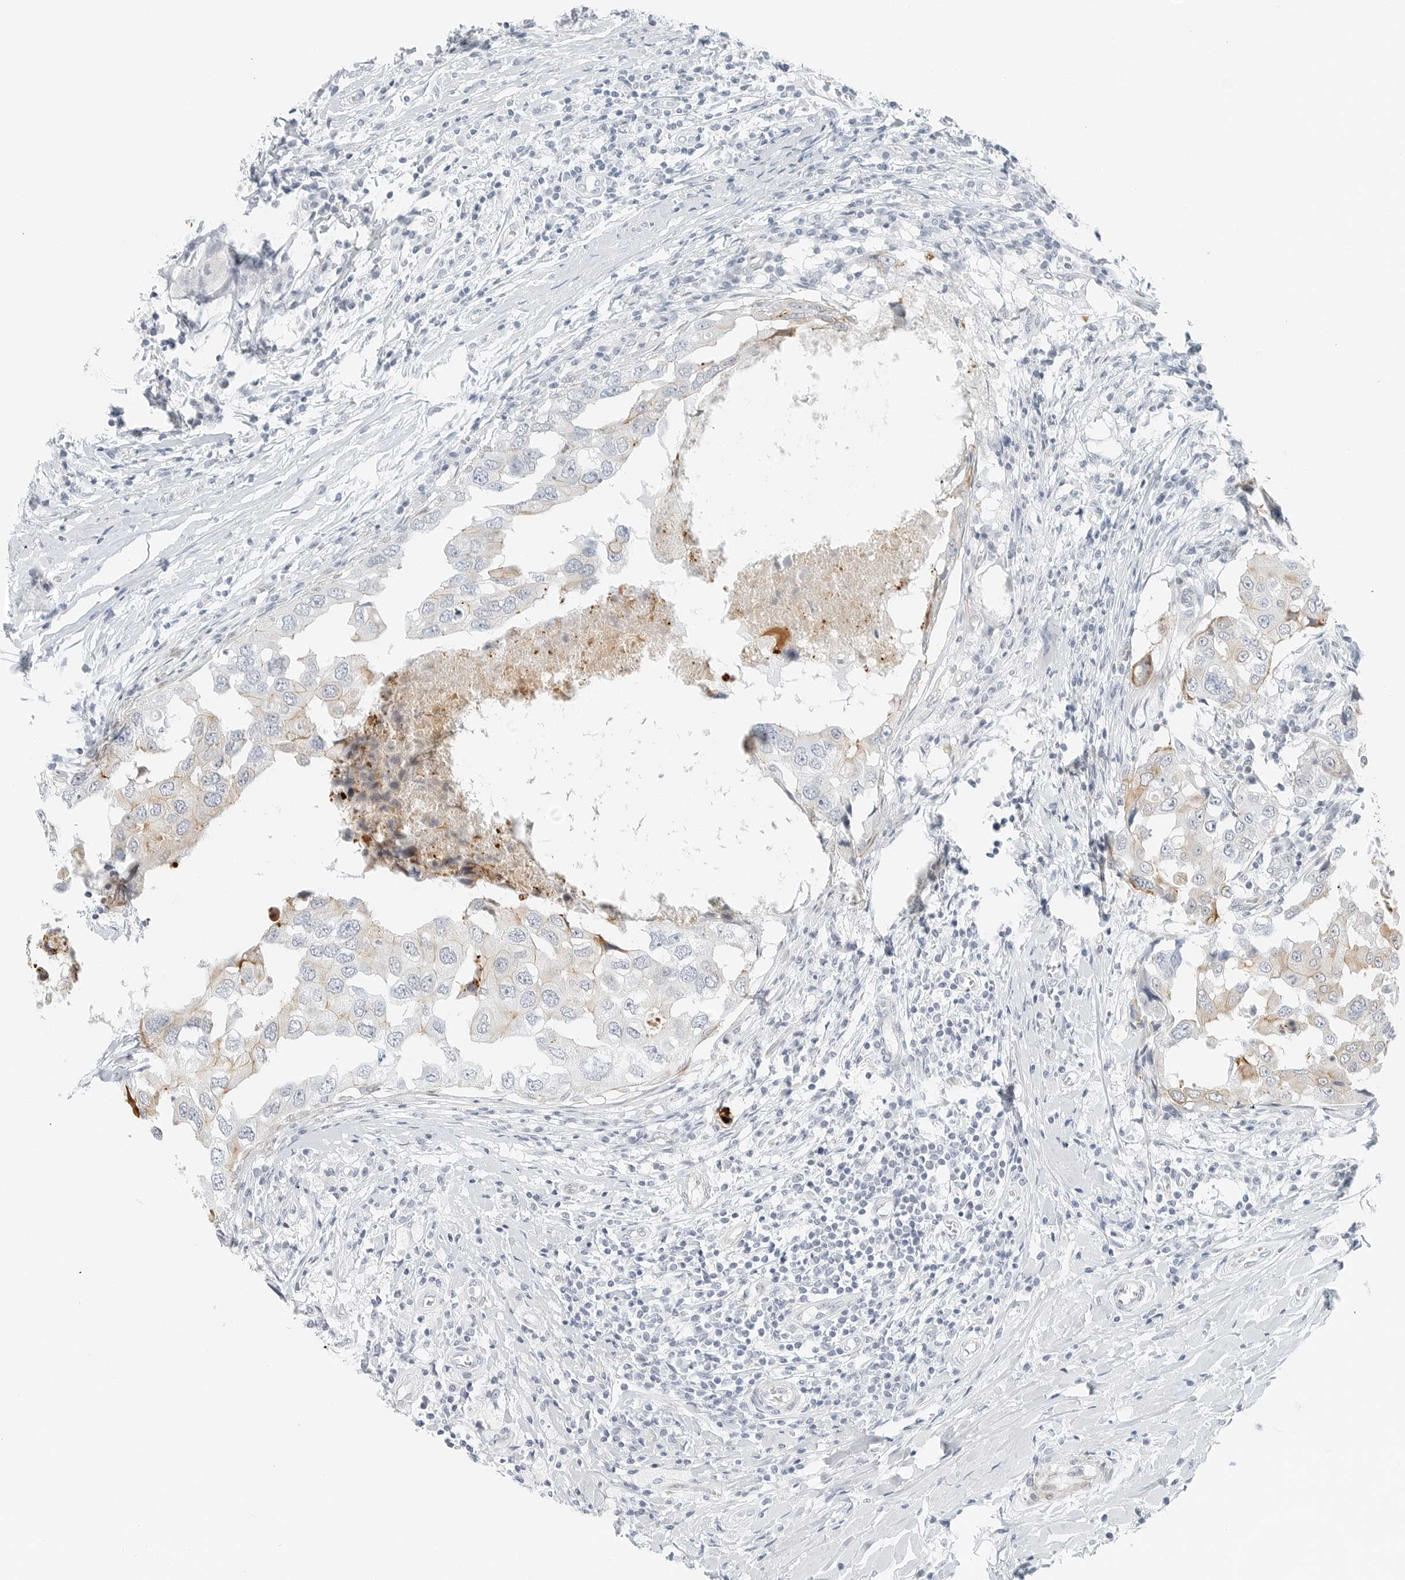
{"staining": {"intensity": "moderate", "quantity": "<25%", "location": "cytoplasmic/membranous"}, "tissue": "breast cancer", "cell_type": "Tumor cells", "image_type": "cancer", "snomed": [{"axis": "morphology", "description": "Duct carcinoma"}, {"axis": "topography", "description": "Breast"}], "caption": "Infiltrating ductal carcinoma (breast) tissue demonstrates moderate cytoplasmic/membranous positivity in about <25% of tumor cells", "gene": "IQCC", "patient": {"sex": "female", "age": 27}}